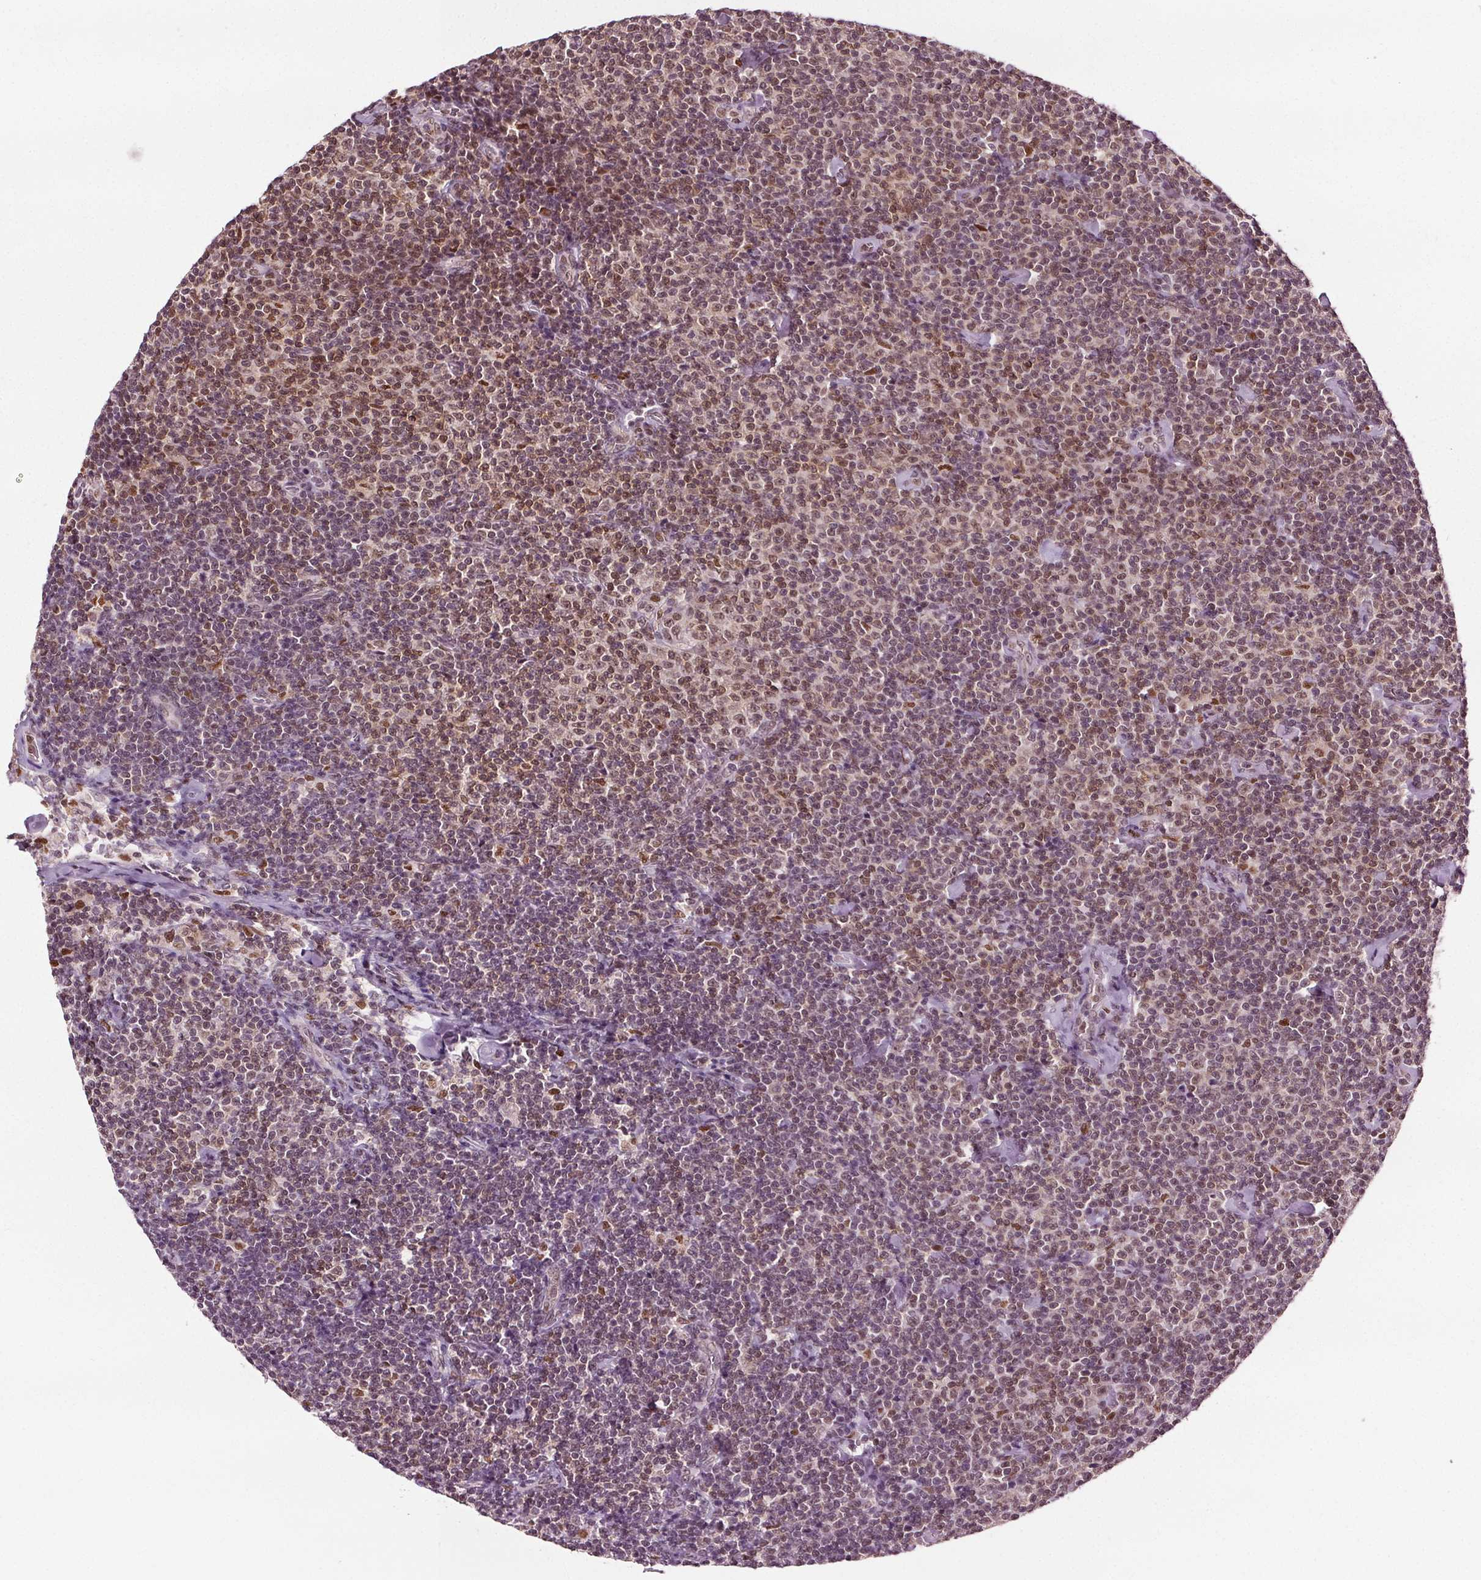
{"staining": {"intensity": "moderate", "quantity": "25%-75%", "location": "nuclear"}, "tissue": "lymphoma", "cell_type": "Tumor cells", "image_type": "cancer", "snomed": [{"axis": "morphology", "description": "Malignant lymphoma, non-Hodgkin's type, Low grade"}, {"axis": "topography", "description": "Lymph node"}], "caption": "High-power microscopy captured an immunohistochemistry histopathology image of lymphoma, revealing moderate nuclear expression in about 25%-75% of tumor cells. The staining is performed using DAB (3,3'-diaminobenzidine) brown chromogen to label protein expression. The nuclei are counter-stained blue using hematoxylin.", "gene": "DDX11", "patient": {"sex": "male", "age": 81}}